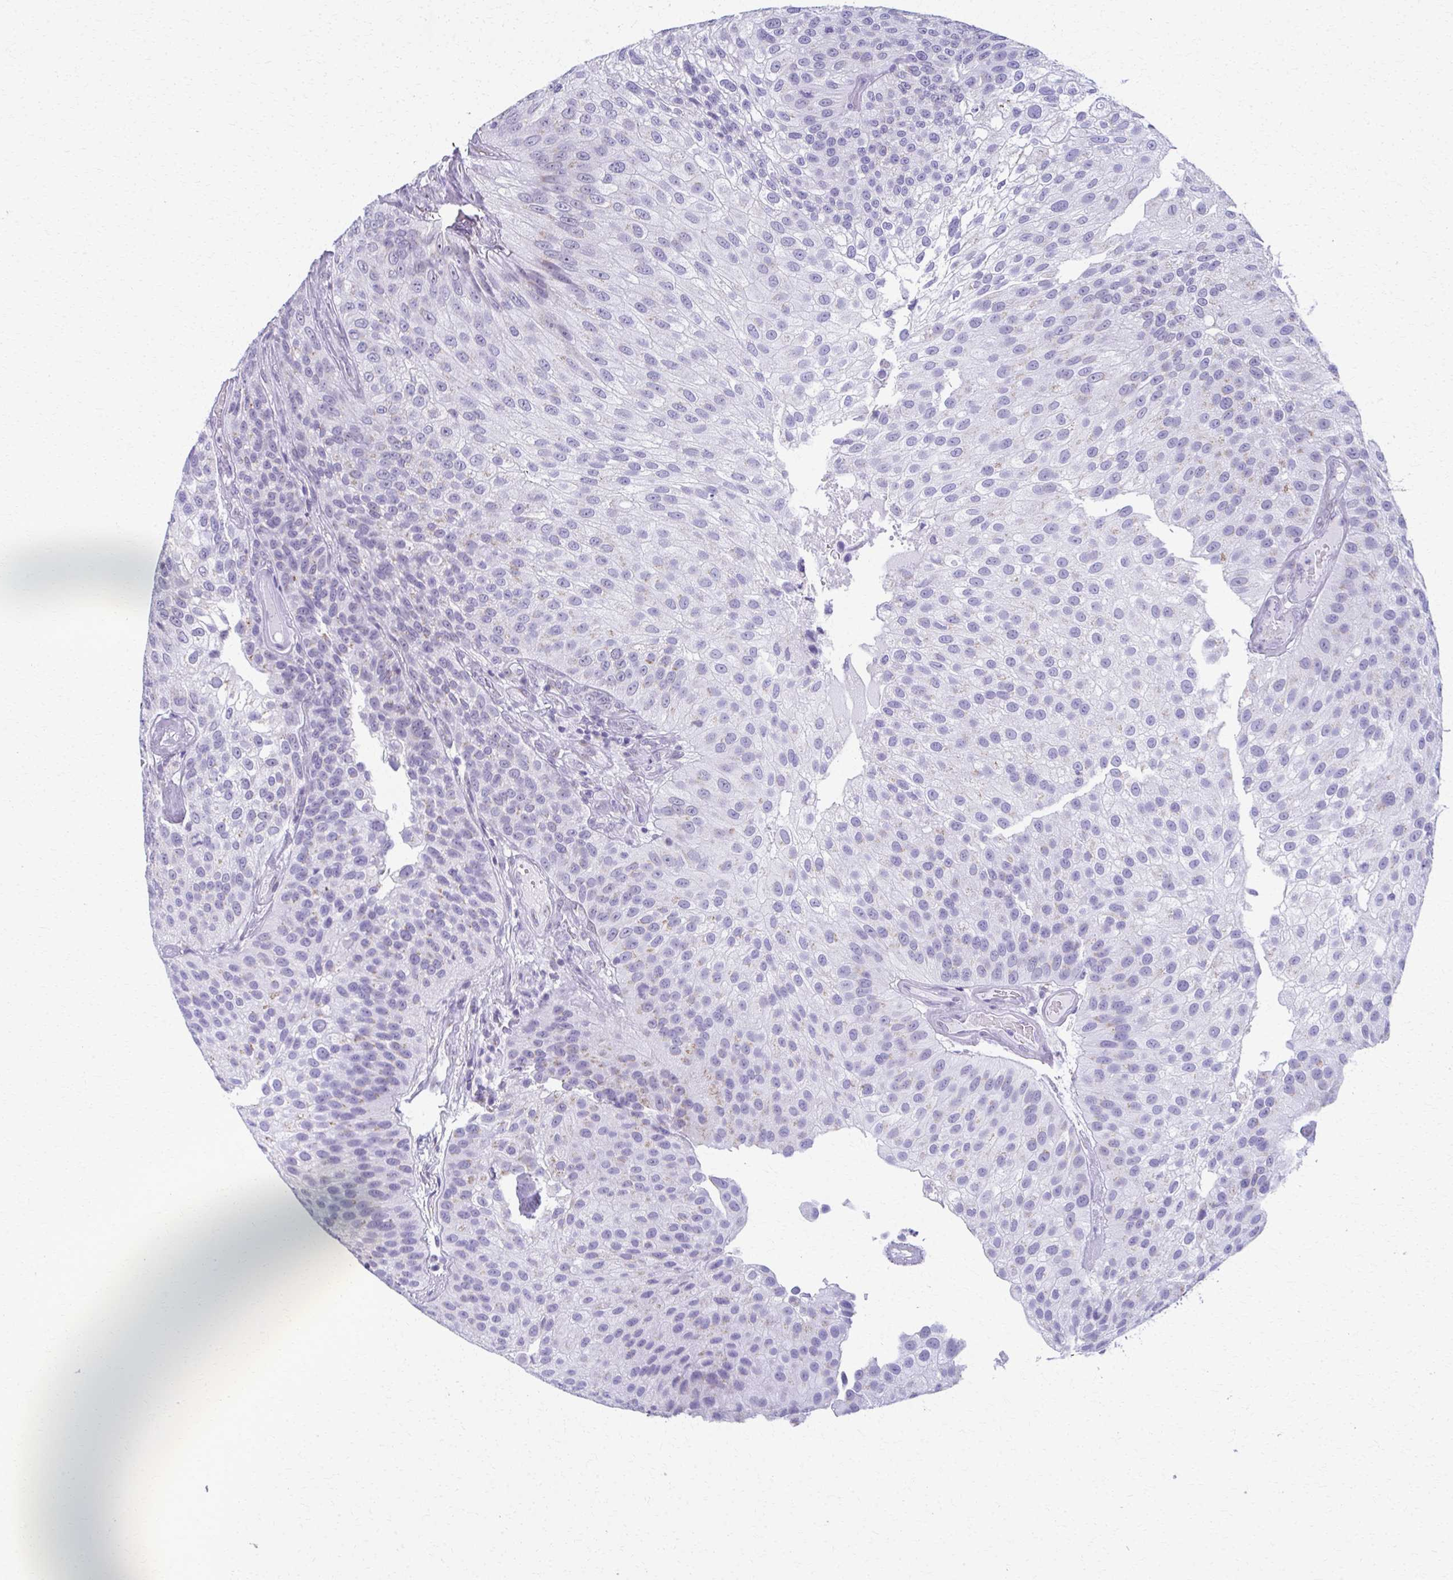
{"staining": {"intensity": "weak", "quantity": "<25%", "location": "cytoplasmic/membranous"}, "tissue": "urothelial cancer", "cell_type": "Tumor cells", "image_type": "cancer", "snomed": [{"axis": "morphology", "description": "Urothelial carcinoma, NOS"}, {"axis": "topography", "description": "Urinary bladder"}], "caption": "IHC of human transitional cell carcinoma reveals no expression in tumor cells.", "gene": "SCLY", "patient": {"sex": "male", "age": 87}}